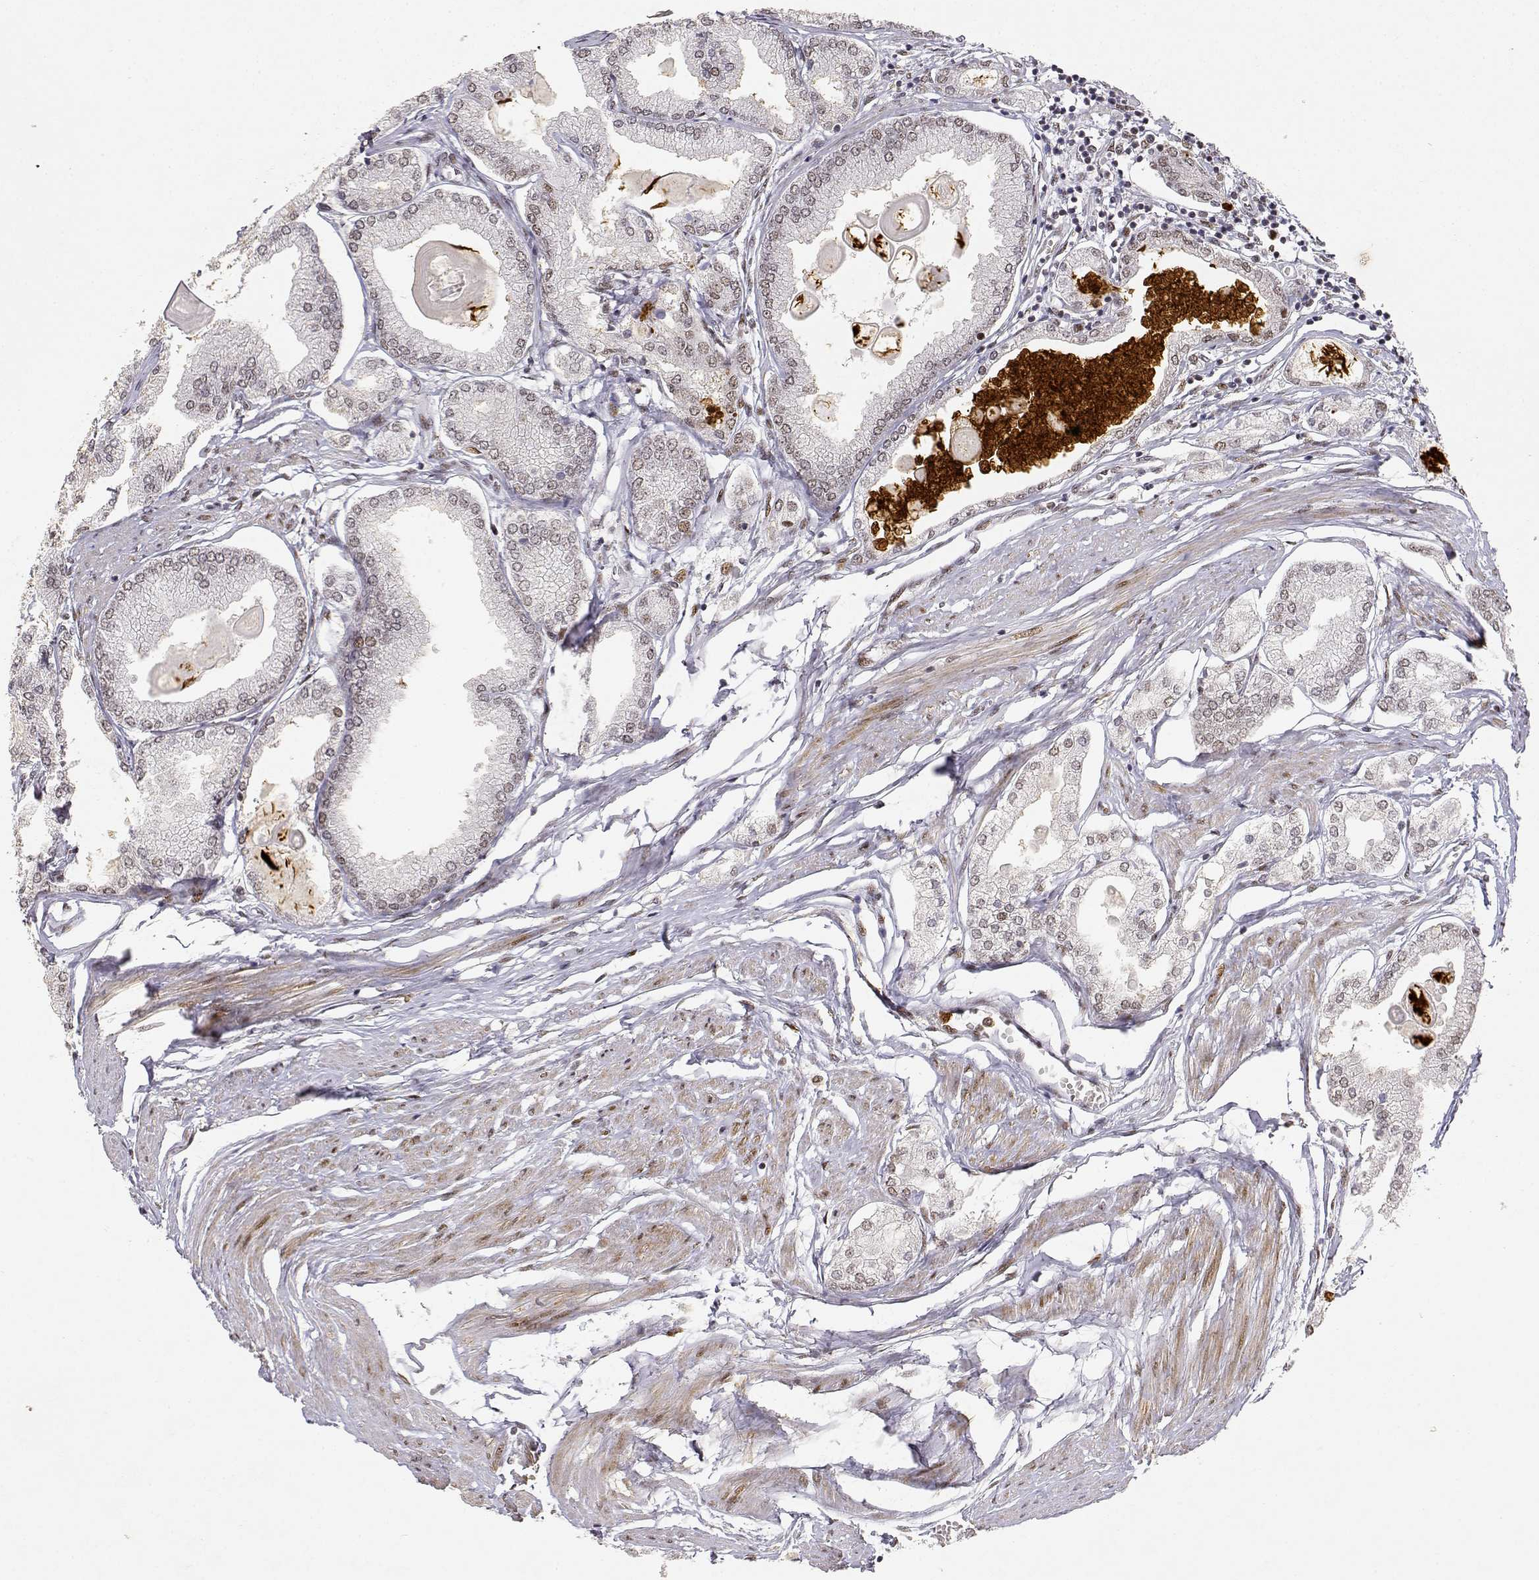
{"staining": {"intensity": "negative", "quantity": "none", "location": "none"}, "tissue": "prostate cancer", "cell_type": "Tumor cells", "image_type": "cancer", "snomed": [{"axis": "morphology", "description": "Adenocarcinoma, High grade"}, {"axis": "topography", "description": "Prostate"}], "caption": "DAB immunohistochemical staining of human high-grade adenocarcinoma (prostate) shows no significant positivity in tumor cells. The staining is performed using DAB (3,3'-diaminobenzidine) brown chromogen with nuclei counter-stained in using hematoxylin.", "gene": "RSF1", "patient": {"sex": "male", "age": 68}}